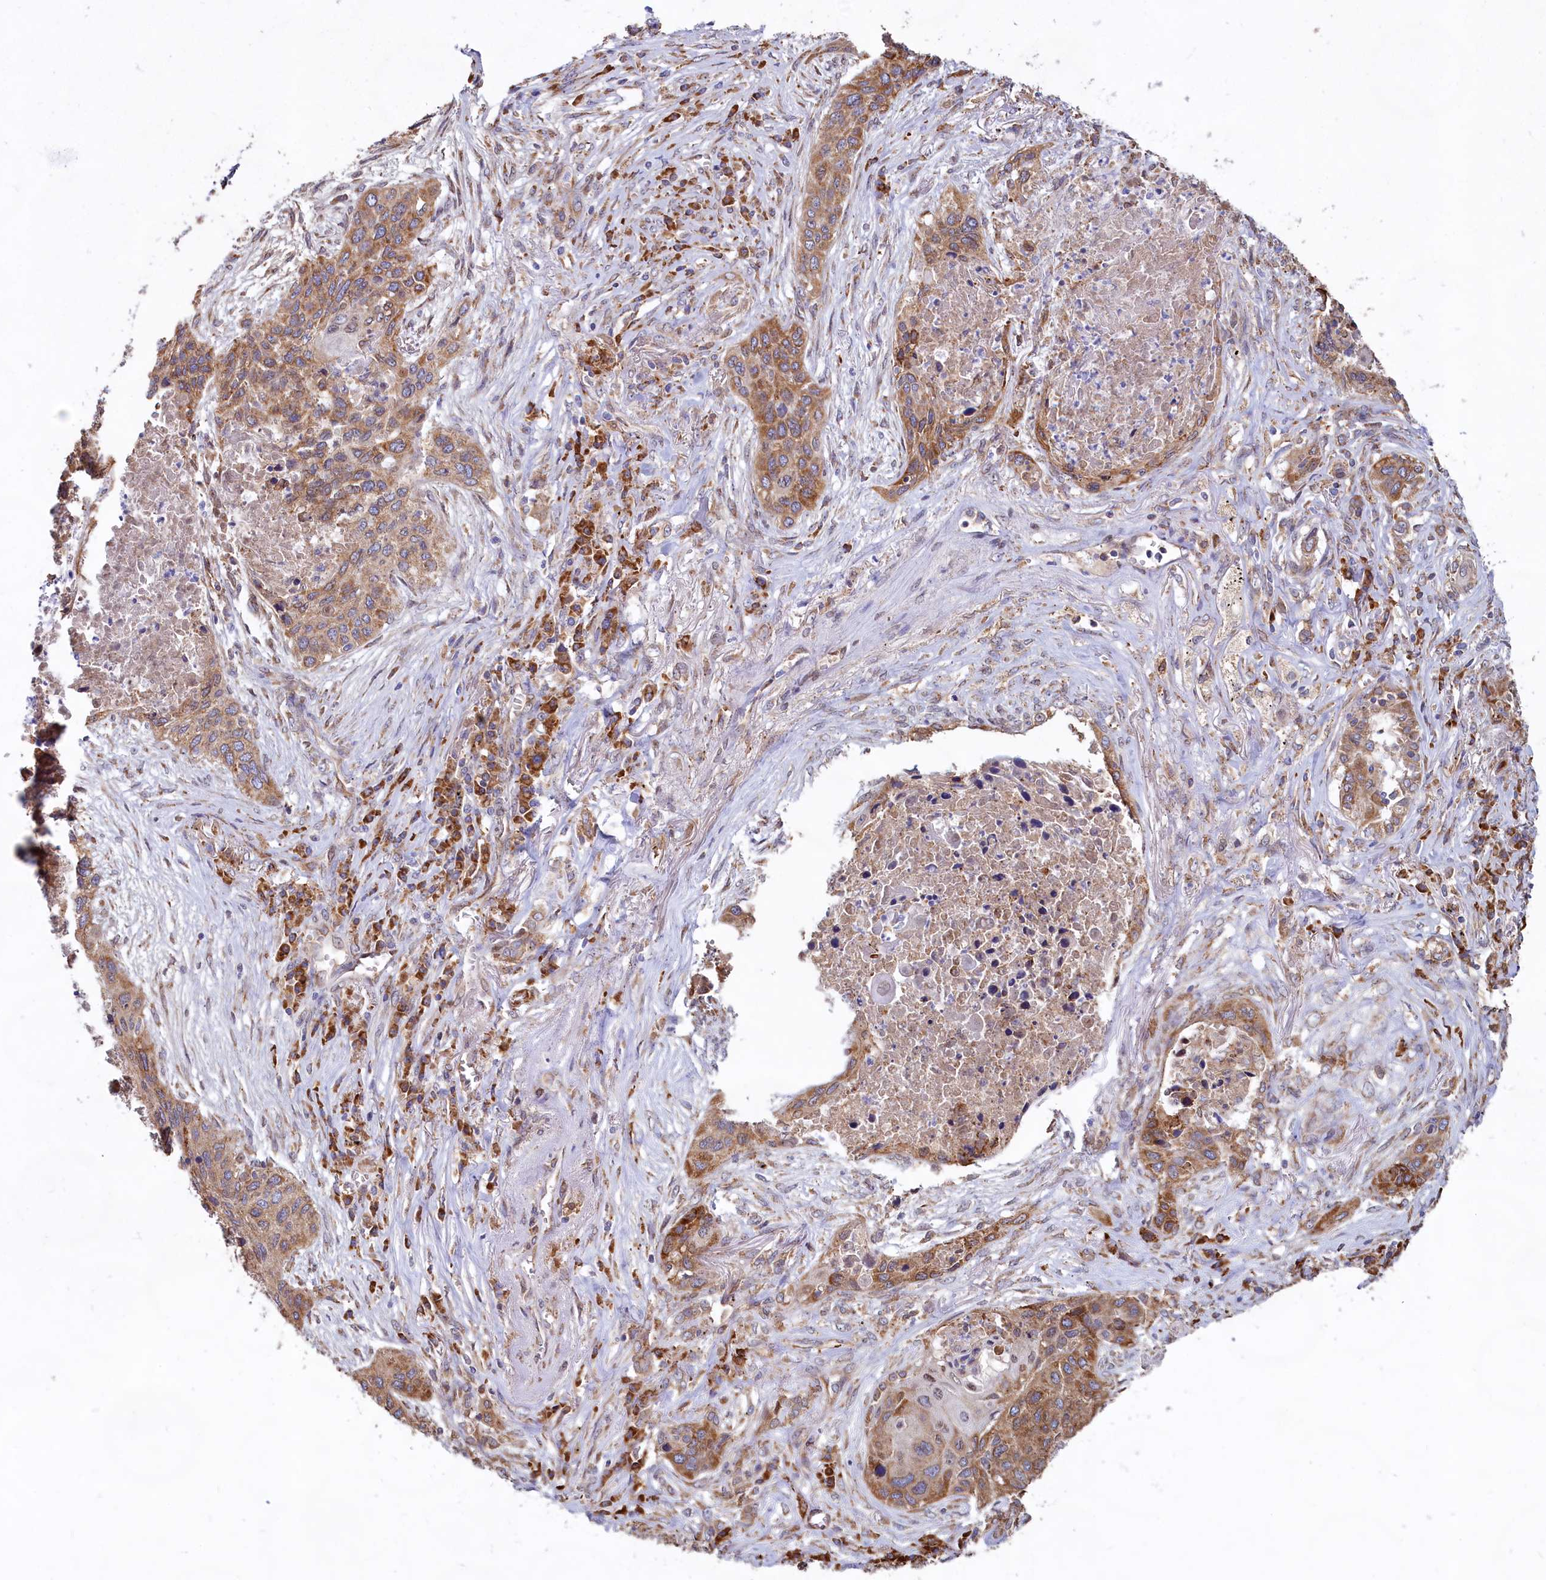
{"staining": {"intensity": "moderate", "quantity": ">75%", "location": "cytoplasmic/membranous"}, "tissue": "lung cancer", "cell_type": "Tumor cells", "image_type": "cancer", "snomed": [{"axis": "morphology", "description": "Squamous cell carcinoma, NOS"}, {"axis": "topography", "description": "Lung"}], "caption": "Immunohistochemistry (IHC) of human lung squamous cell carcinoma shows medium levels of moderate cytoplasmic/membranous positivity in about >75% of tumor cells. The protein of interest is shown in brown color, while the nuclei are stained blue.", "gene": "TBC1D19", "patient": {"sex": "female", "age": 63}}